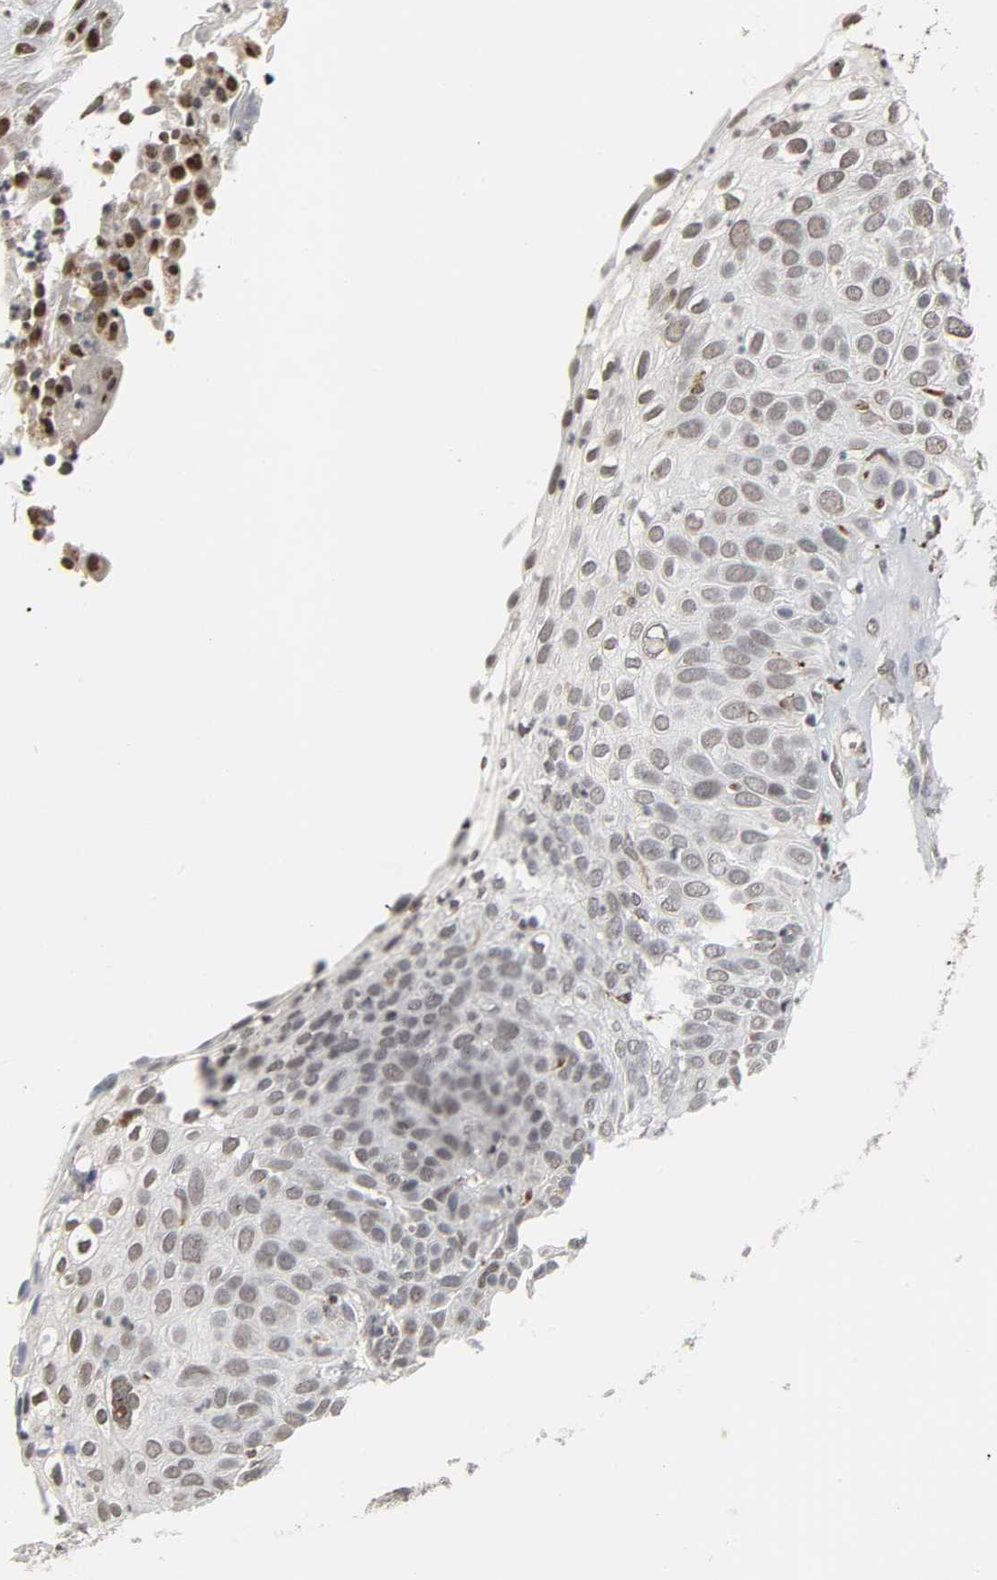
{"staining": {"intensity": "weak", "quantity": "<25%", "location": "nuclear"}, "tissue": "skin cancer", "cell_type": "Tumor cells", "image_type": "cancer", "snomed": [{"axis": "morphology", "description": "Squamous cell carcinoma, NOS"}, {"axis": "topography", "description": "Skin"}], "caption": "High power microscopy micrograph of an immunohistochemistry micrograph of skin cancer, revealing no significant expression in tumor cells.", "gene": "DAZAP1", "patient": {"sex": "male", "age": 87}}